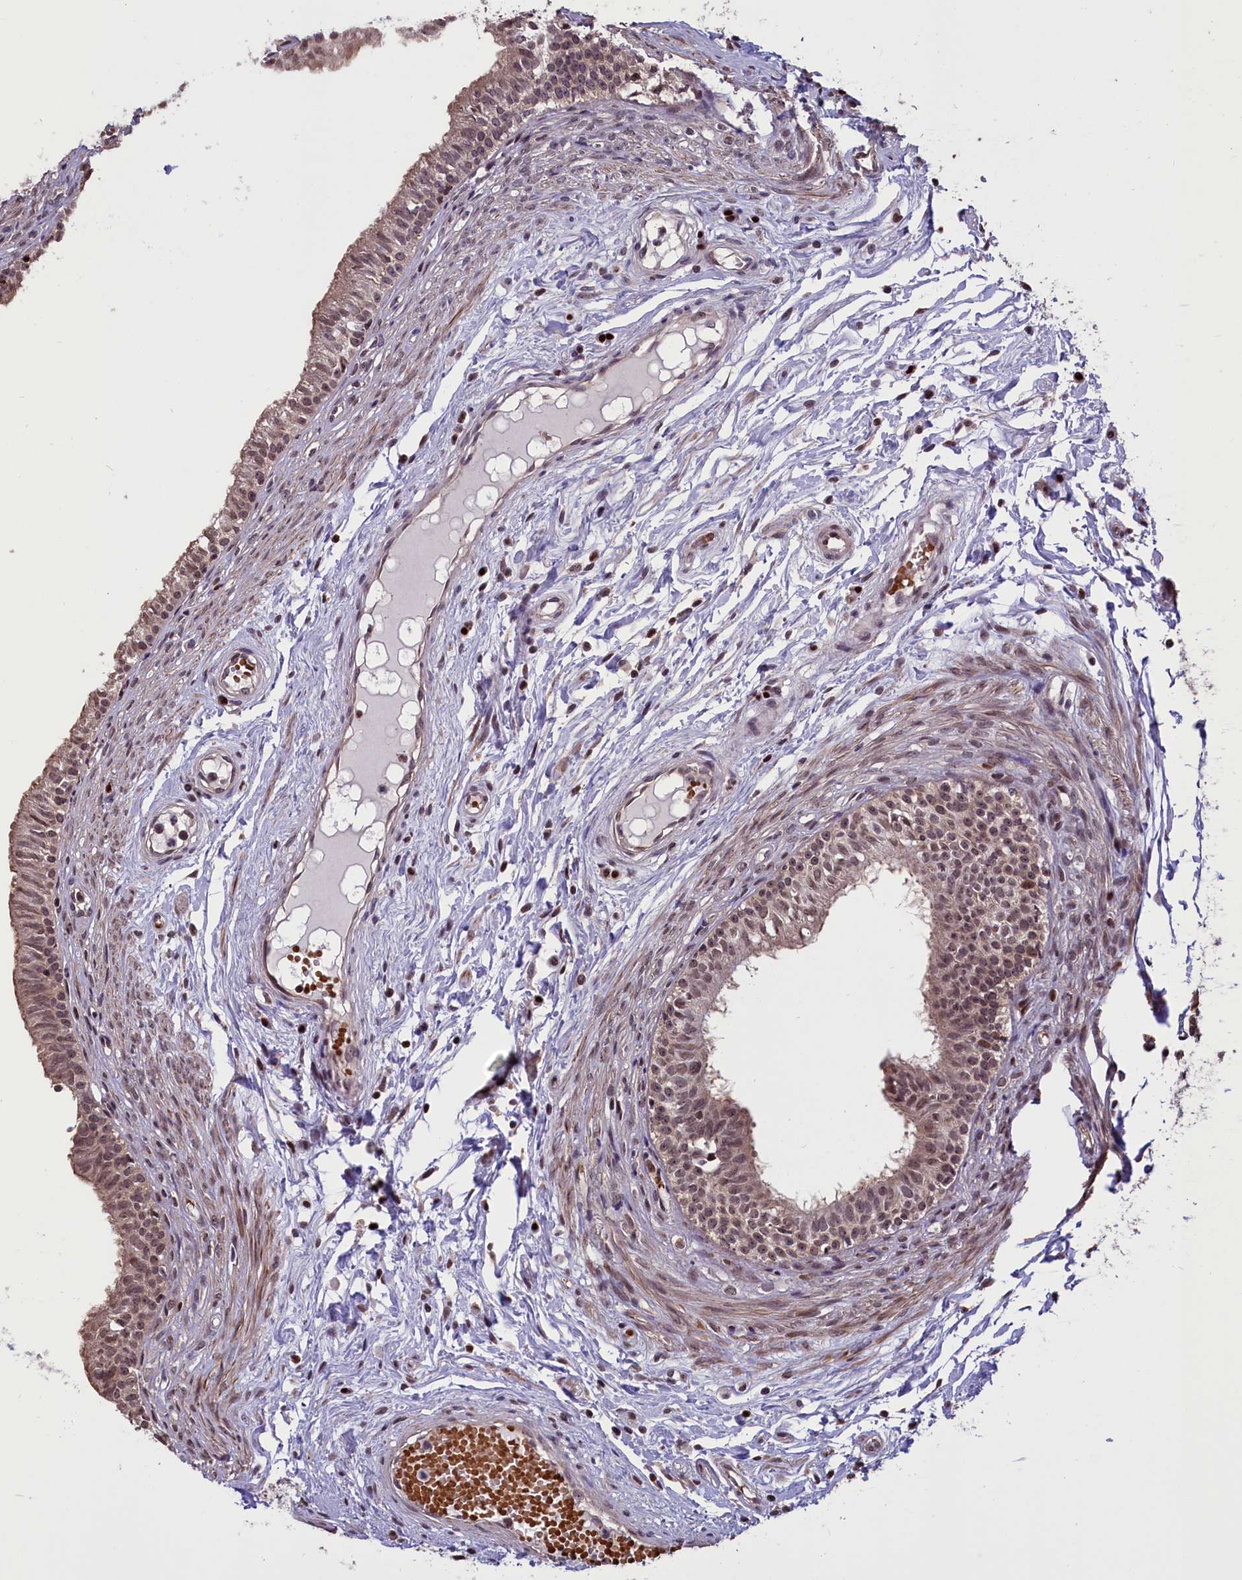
{"staining": {"intensity": "moderate", "quantity": ">75%", "location": "nuclear"}, "tissue": "epididymis", "cell_type": "Glandular cells", "image_type": "normal", "snomed": [{"axis": "morphology", "description": "Normal tissue, NOS"}, {"axis": "topography", "description": "Epididymis, spermatic cord, NOS"}], "caption": "Immunohistochemistry (IHC) image of unremarkable epididymis stained for a protein (brown), which displays medium levels of moderate nuclear positivity in about >75% of glandular cells.", "gene": "SHFL", "patient": {"sex": "male", "age": 22}}